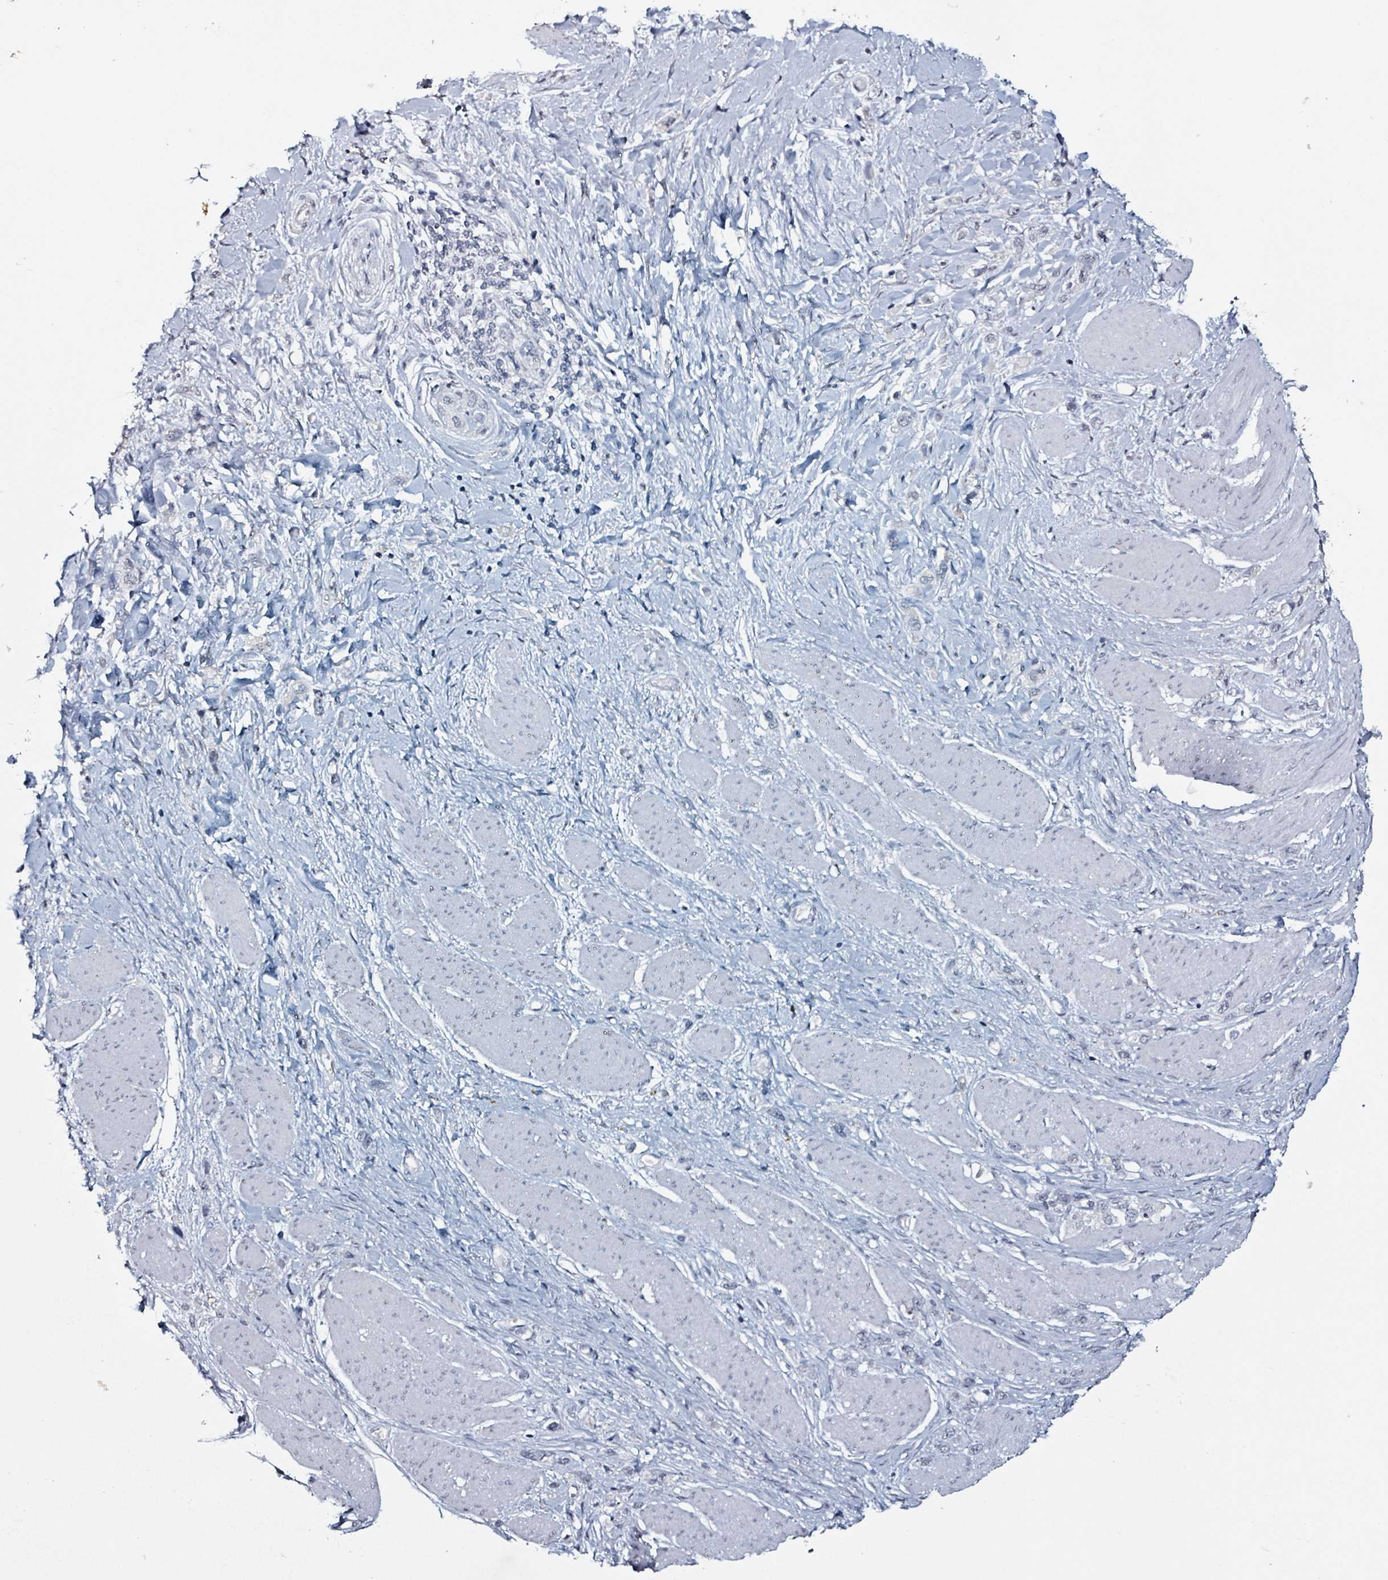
{"staining": {"intensity": "negative", "quantity": "none", "location": "none"}, "tissue": "stomach cancer", "cell_type": "Tumor cells", "image_type": "cancer", "snomed": [{"axis": "morphology", "description": "Adenocarcinoma, NOS"}, {"axis": "topography", "description": "Stomach"}], "caption": "Immunohistochemistry (IHC) micrograph of neoplastic tissue: stomach cancer stained with DAB (3,3'-diaminobenzidine) reveals no significant protein expression in tumor cells. (Brightfield microscopy of DAB immunohistochemistry at high magnification).", "gene": "CA9", "patient": {"sex": "female", "age": 65}}